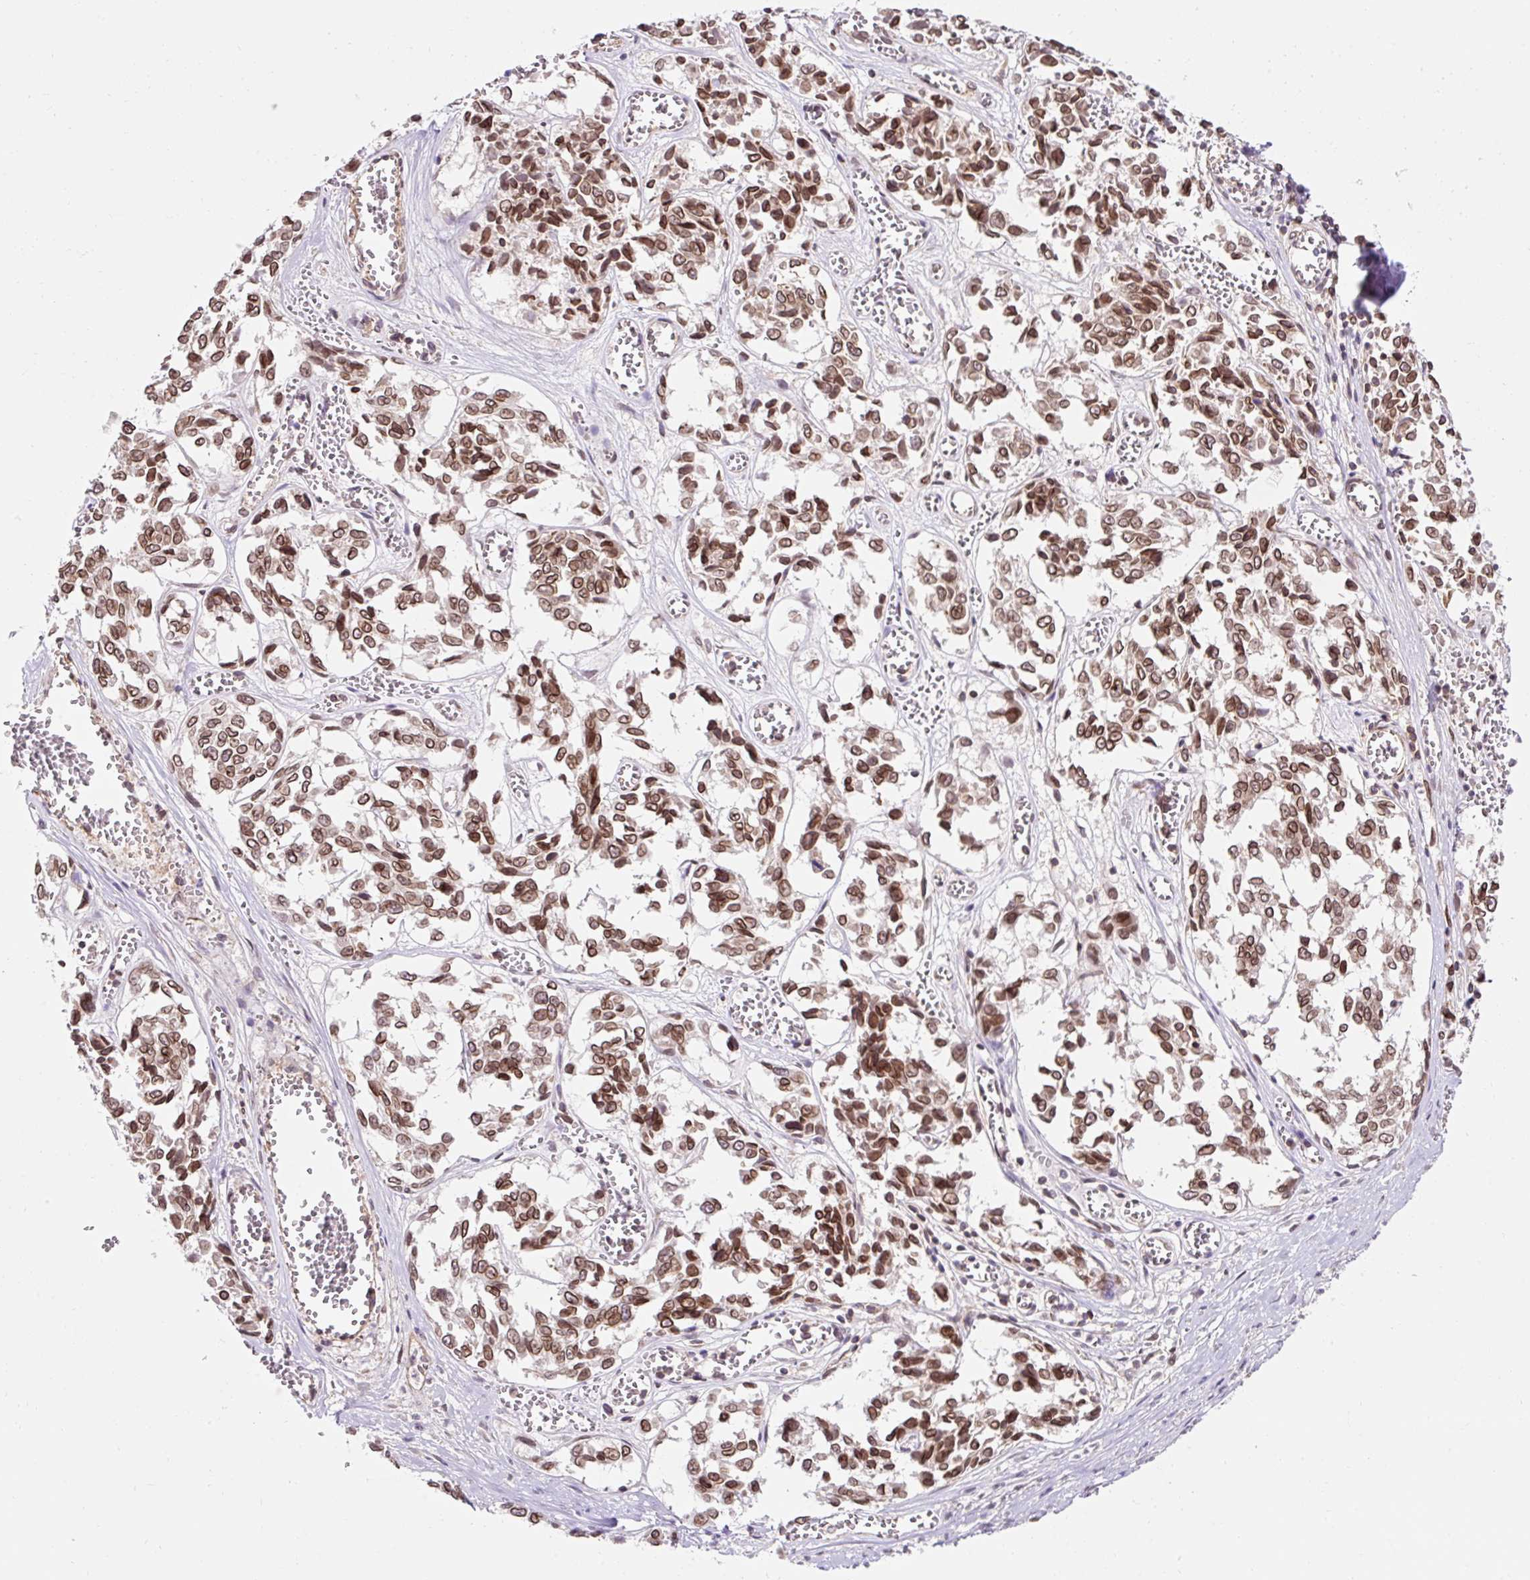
{"staining": {"intensity": "strong", "quantity": ">75%", "location": "cytoplasmic/membranous,nuclear"}, "tissue": "melanoma", "cell_type": "Tumor cells", "image_type": "cancer", "snomed": [{"axis": "morphology", "description": "Malignant melanoma, NOS"}, {"axis": "topography", "description": "Skin"}], "caption": "This is an image of immunohistochemistry (IHC) staining of melanoma, which shows strong expression in the cytoplasmic/membranous and nuclear of tumor cells.", "gene": "ZNF610", "patient": {"sex": "female", "age": 64}}